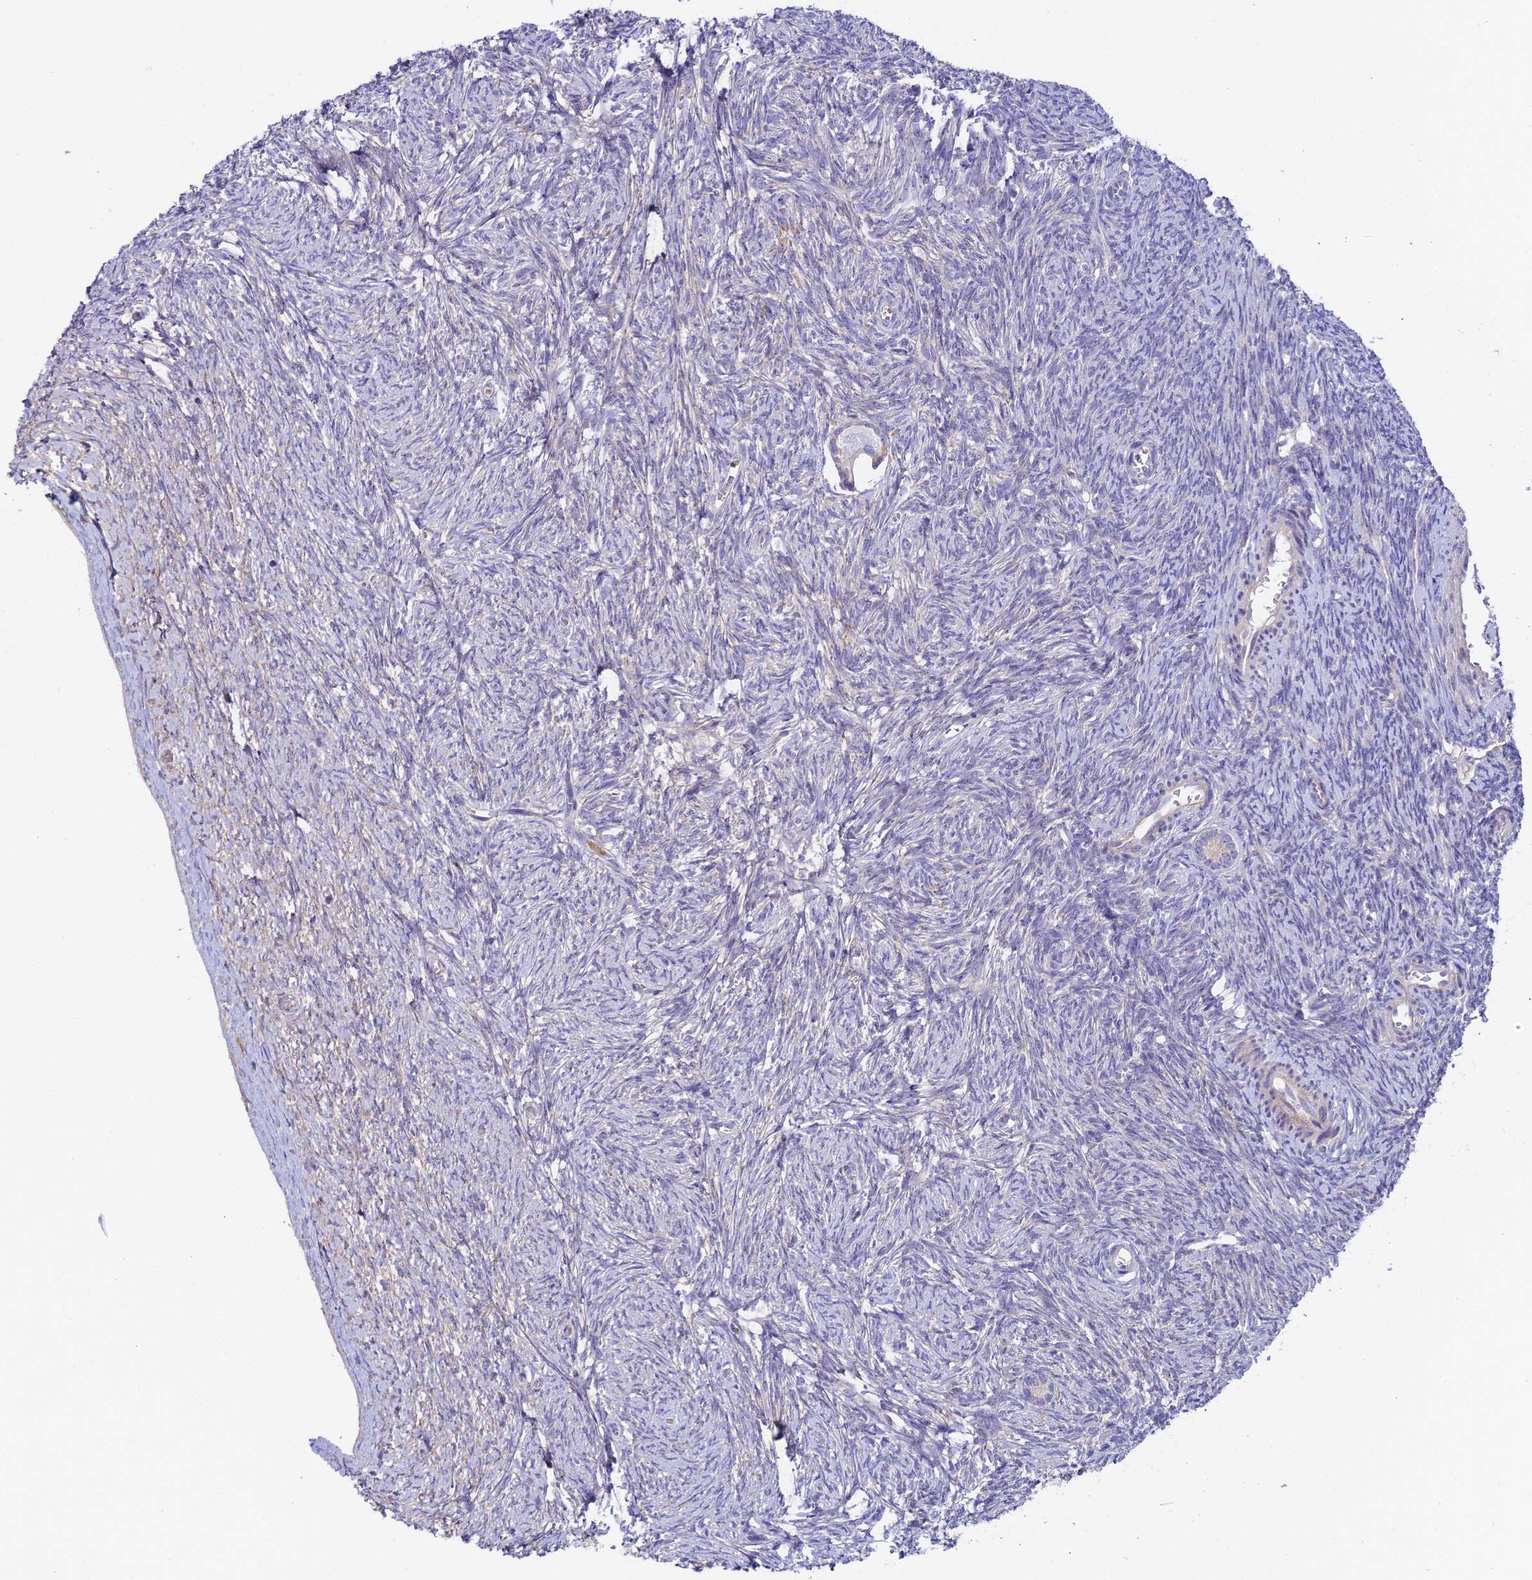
{"staining": {"intensity": "weak", "quantity": "<25%", "location": "cytoplasmic/membranous"}, "tissue": "ovary", "cell_type": "Follicle cells", "image_type": "normal", "snomed": [{"axis": "morphology", "description": "Normal tissue, NOS"}, {"axis": "topography", "description": "Ovary"}], "caption": "High magnification brightfield microscopy of normal ovary stained with DAB (brown) and counterstained with hematoxylin (blue): follicle cells show no significant expression. (IHC, brightfield microscopy, high magnification).", "gene": "DUSP29", "patient": {"sex": "female", "age": 44}}